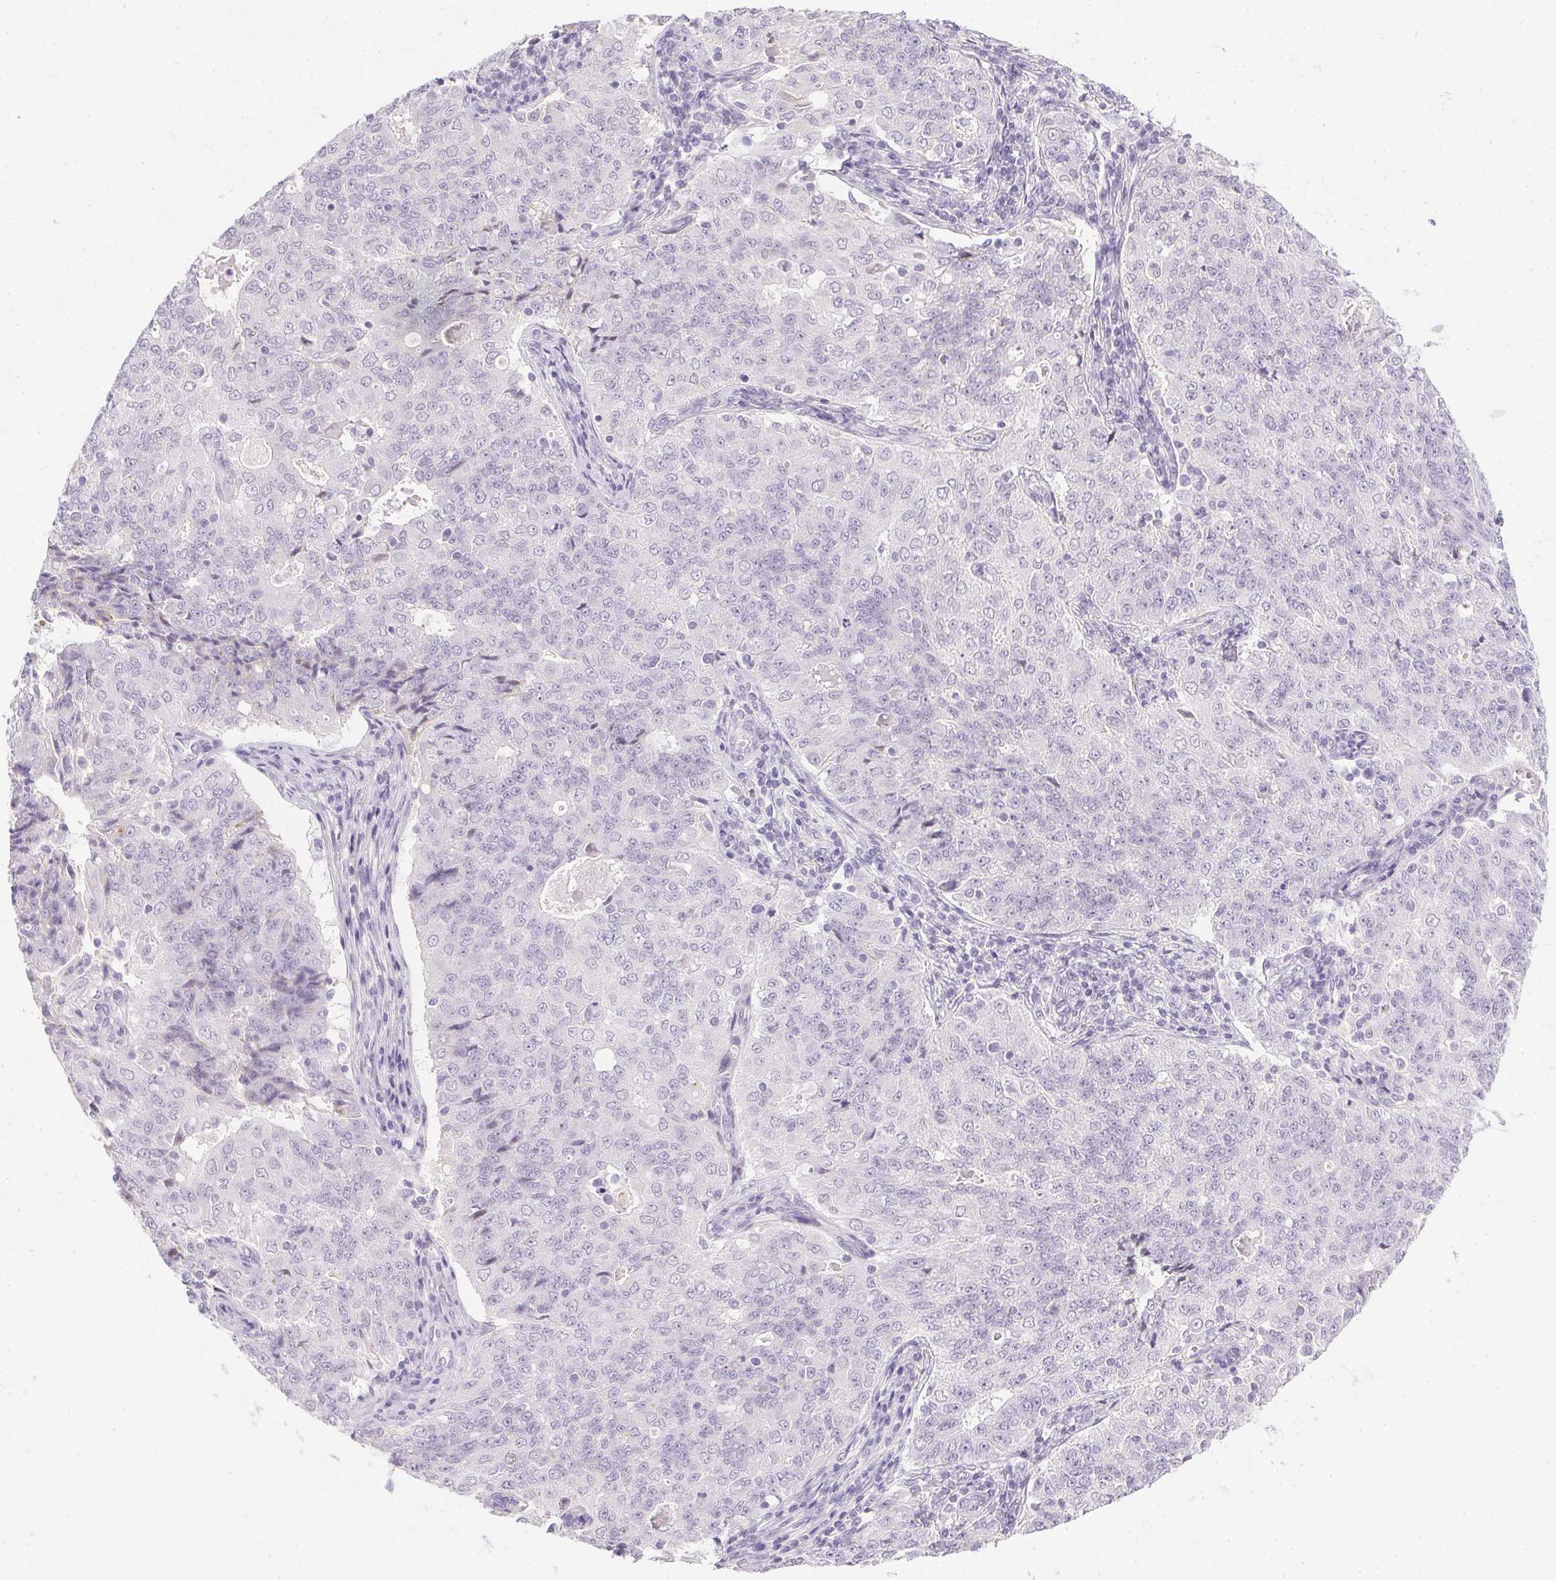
{"staining": {"intensity": "negative", "quantity": "none", "location": "none"}, "tissue": "endometrial cancer", "cell_type": "Tumor cells", "image_type": "cancer", "snomed": [{"axis": "morphology", "description": "Adenocarcinoma, NOS"}, {"axis": "topography", "description": "Endometrium"}], "caption": "Adenocarcinoma (endometrial) was stained to show a protein in brown. There is no significant staining in tumor cells.", "gene": "PRL", "patient": {"sex": "female", "age": 43}}